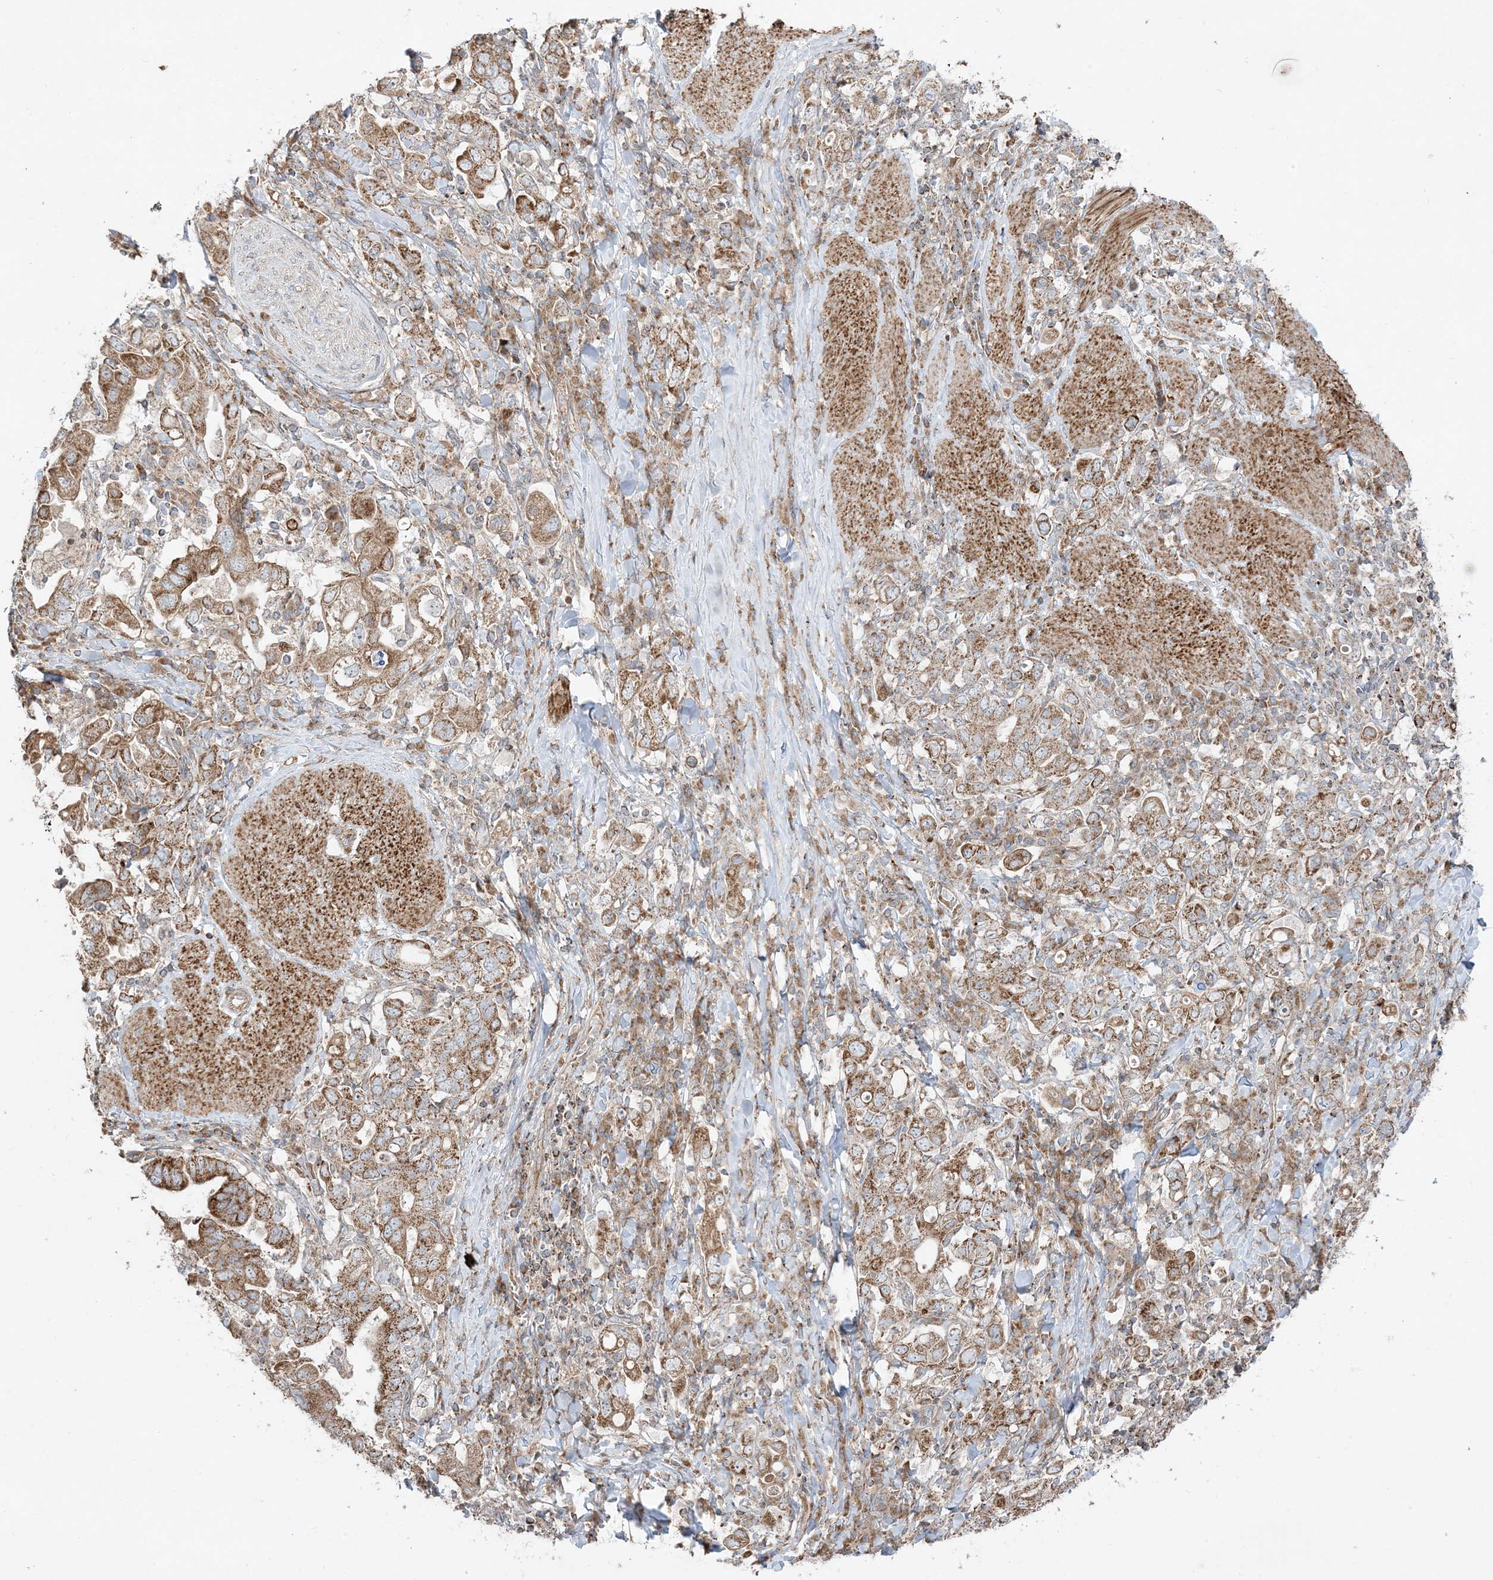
{"staining": {"intensity": "moderate", "quantity": ">75%", "location": "cytoplasmic/membranous"}, "tissue": "stomach cancer", "cell_type": "Tumor cells", "image_type": "cancer", "snomed": [{"axis": "morphology", "description": "Adenocarcinoma, NOS"}, {"axis": "topography", "description": "Stomach, upper"}], "caption": "The histopathology image reveals staining of adenocarcinoma (stomach), revealing moderate cytoplasmic/membranous protein staining (brown color) within tumor cells. (DAB (3,3'-diaminobenzidine) IHC, brown staining for protein, blue staining for nuclei).", "gene": "AARS2", "patient": {"sex": "male", "age": 62}}